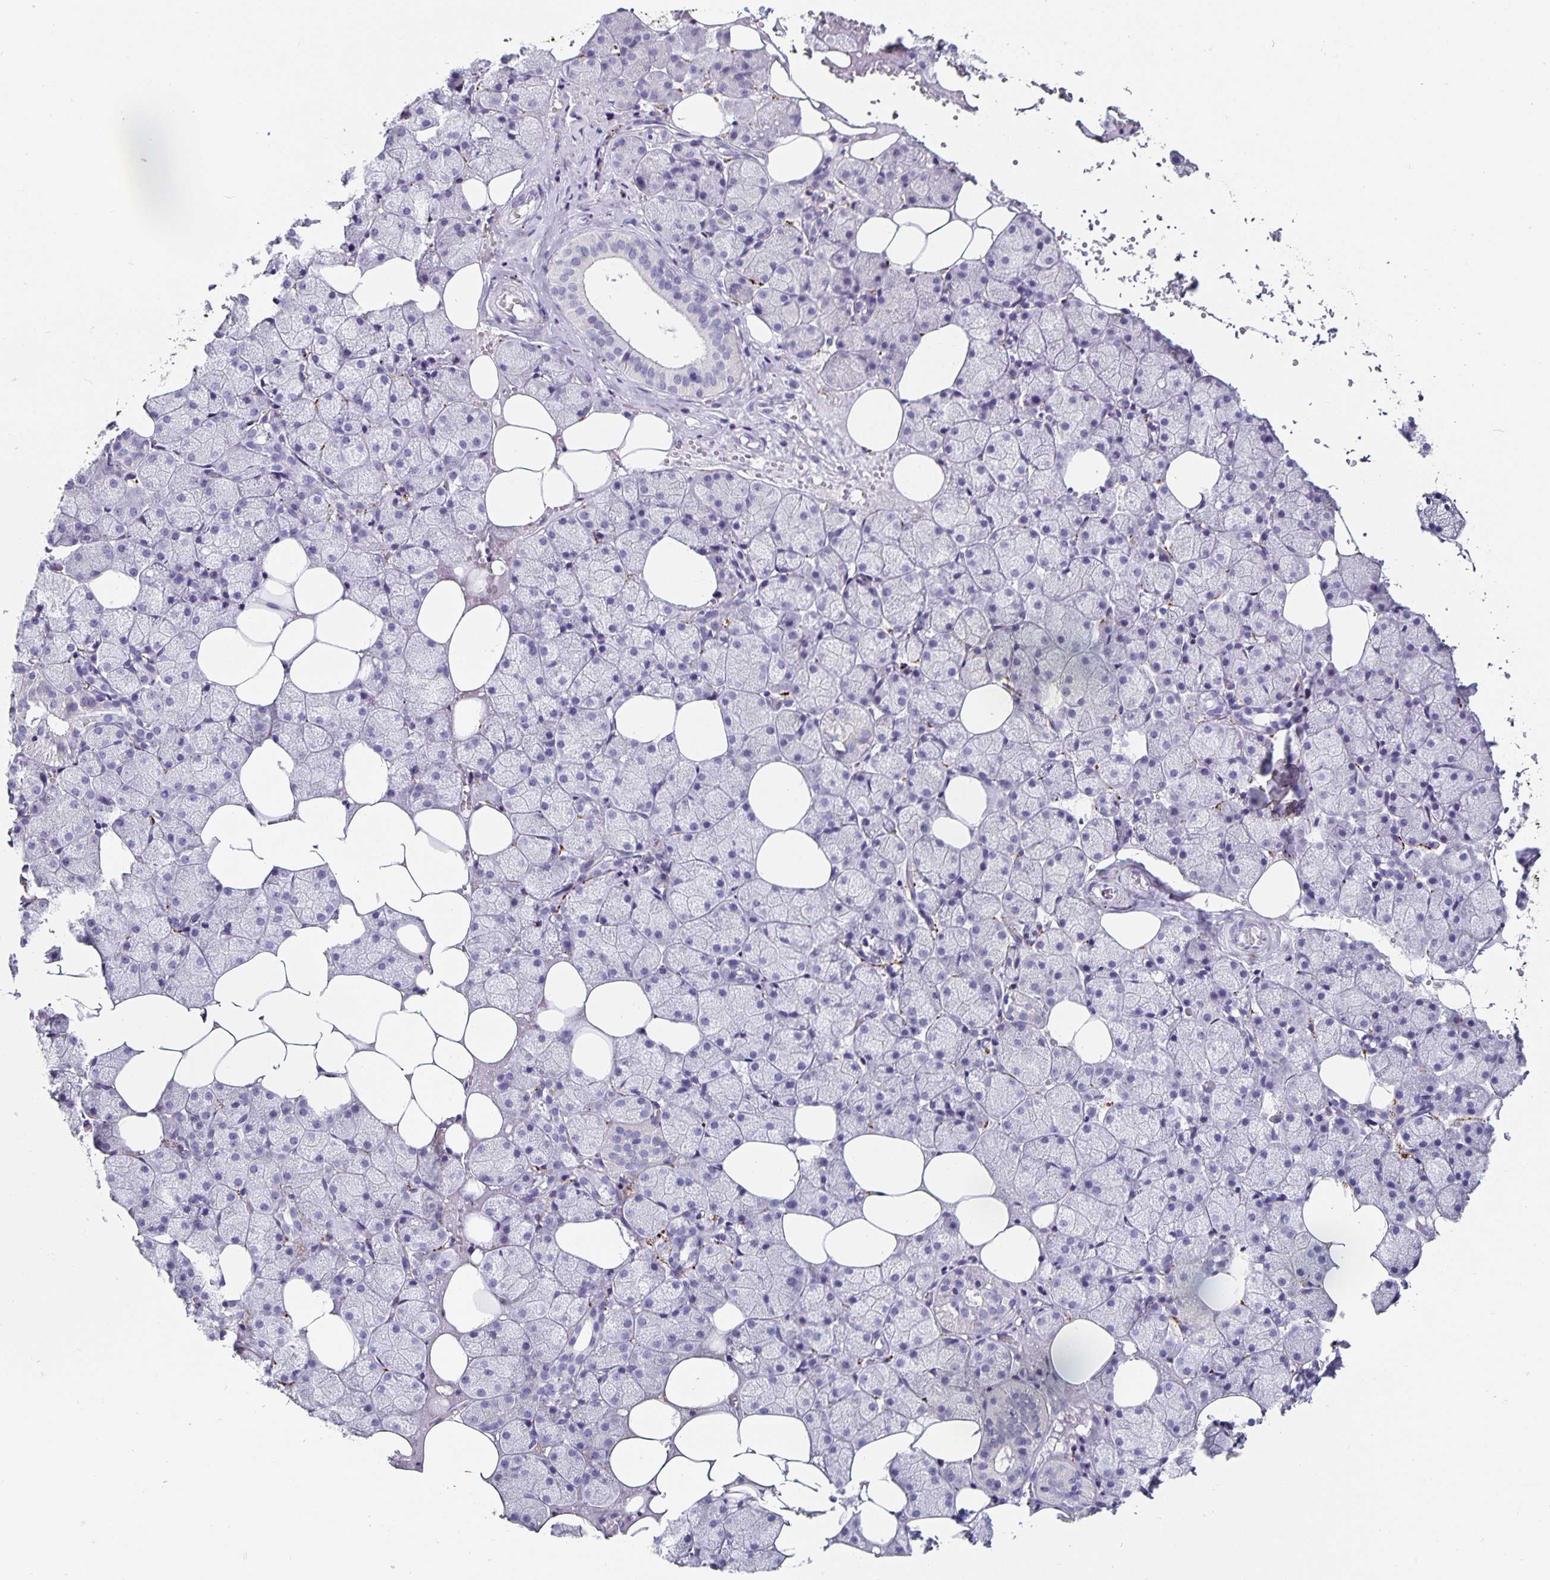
{"staining": {"intensity": "negative", "quantity": "none", "location": "none"}, "tissue": "salivary gland", "cell_type": "Glandular cells", "image_type": "normal", "snomed": [{"axis": "morphology", "description": "Normal tissue, NOS"}, {"axis": "topography", "description": "Salivary gland"}], "caption": "The immunohistochemistry (IHC) histopathology image has no significant staining in glandular cells of salivary gland.", "gene": "CHGA", "patient": {"sex": "male", "age": 38}}